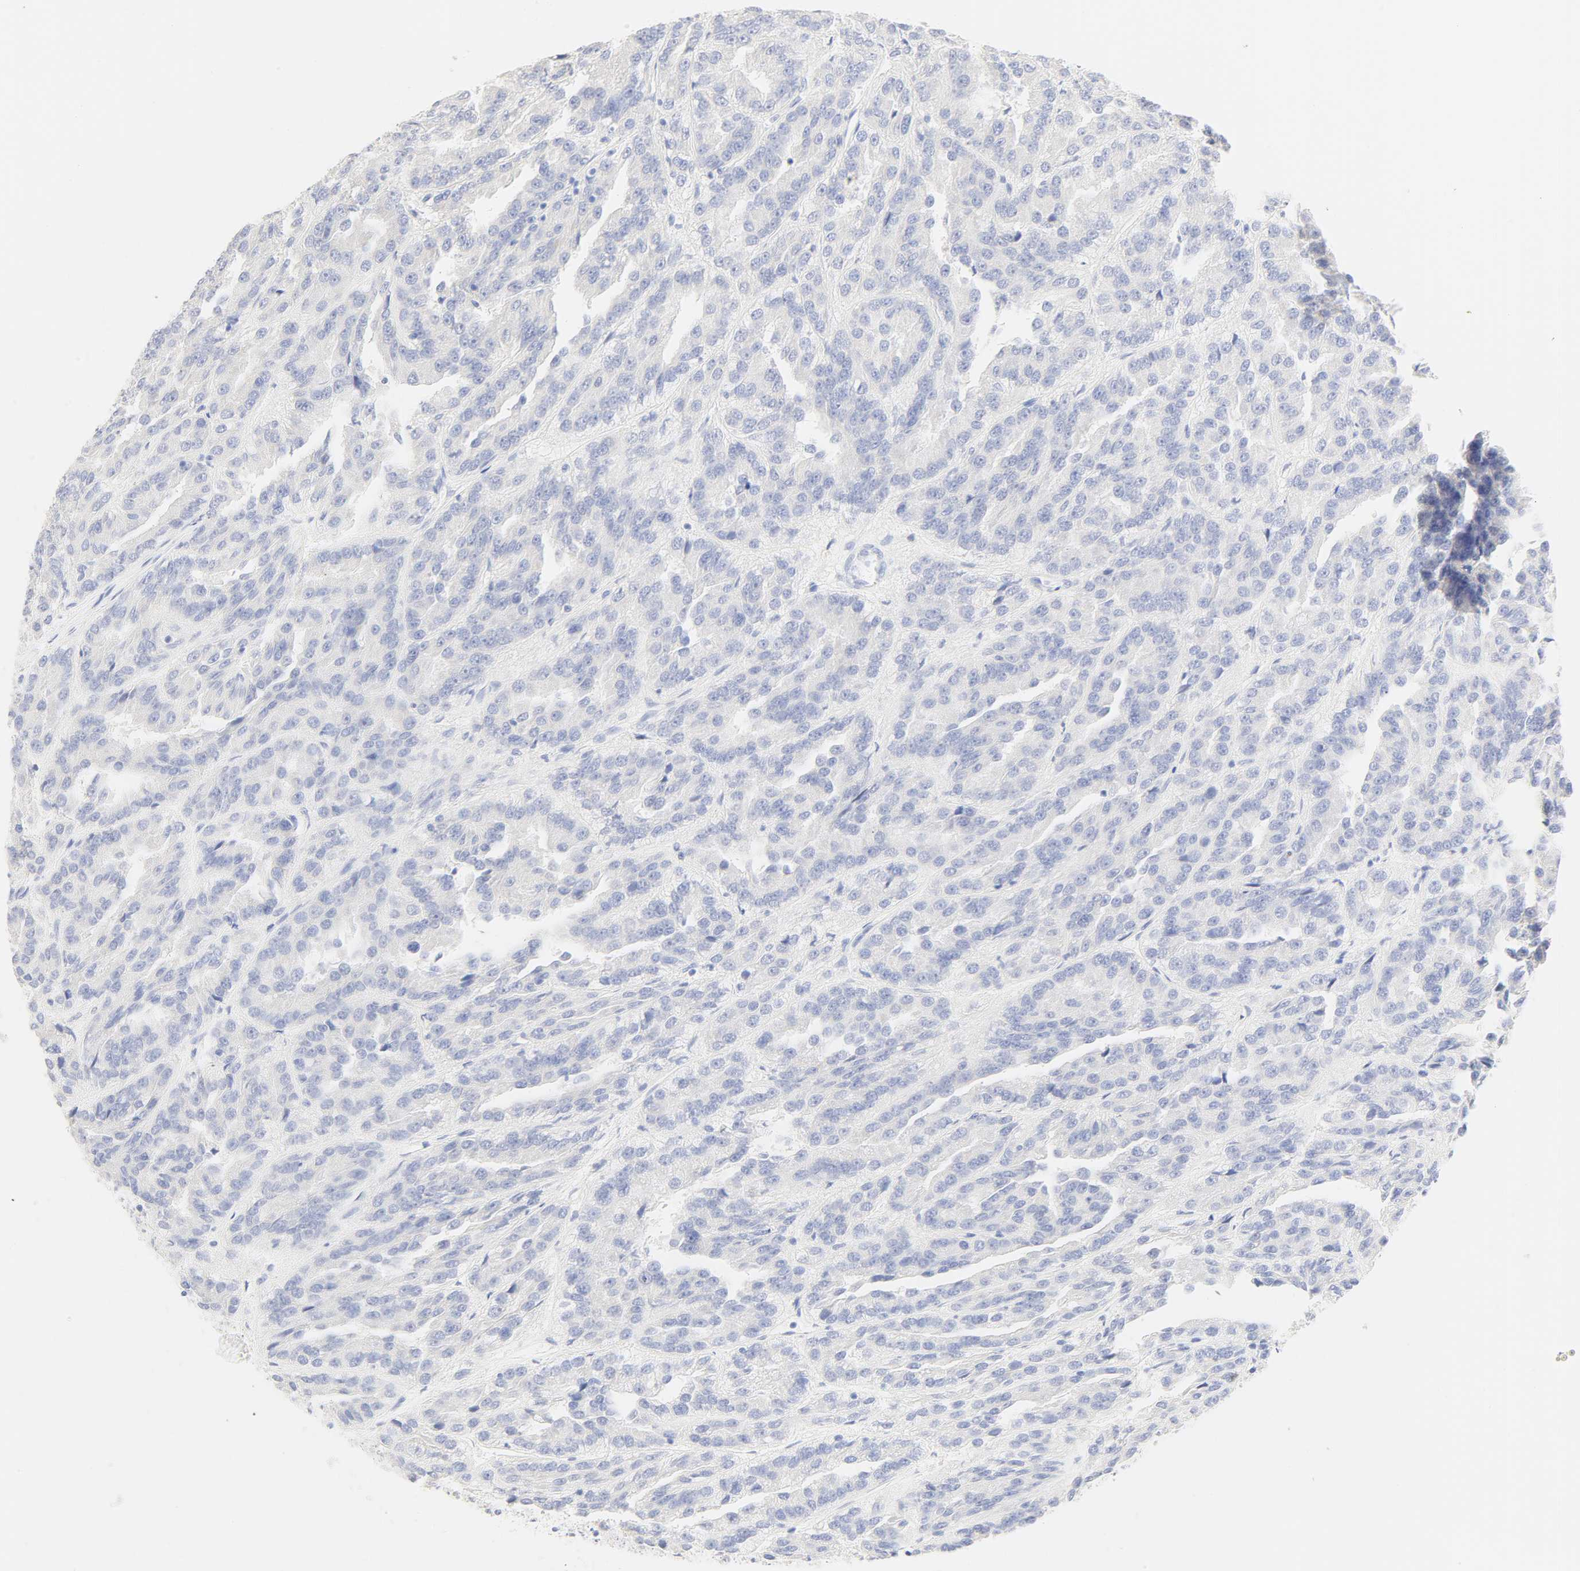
{"staining": {"intensity": "negative", "quantity": "none", "location": "none"}, "tissue": "renal cancer", "cell_type": "Tumor cells", "image_type": "cancer", "snomed": [{"axis": "morphology", "description": "Adenocarcinoma, NOS"}, {"axis": "topography", "description": "Kidney"}], "caption": "The image exhibits no staining of tumor cells in renal cancer (adenocarcinoma). Brightfield microscopy of immunohistochemistry stained with DAB (brown) and hematoxylin (blue), captured at high magnification.", "gene": "SLCO1B3", "patient": {"sex": "male", "age": 46}}